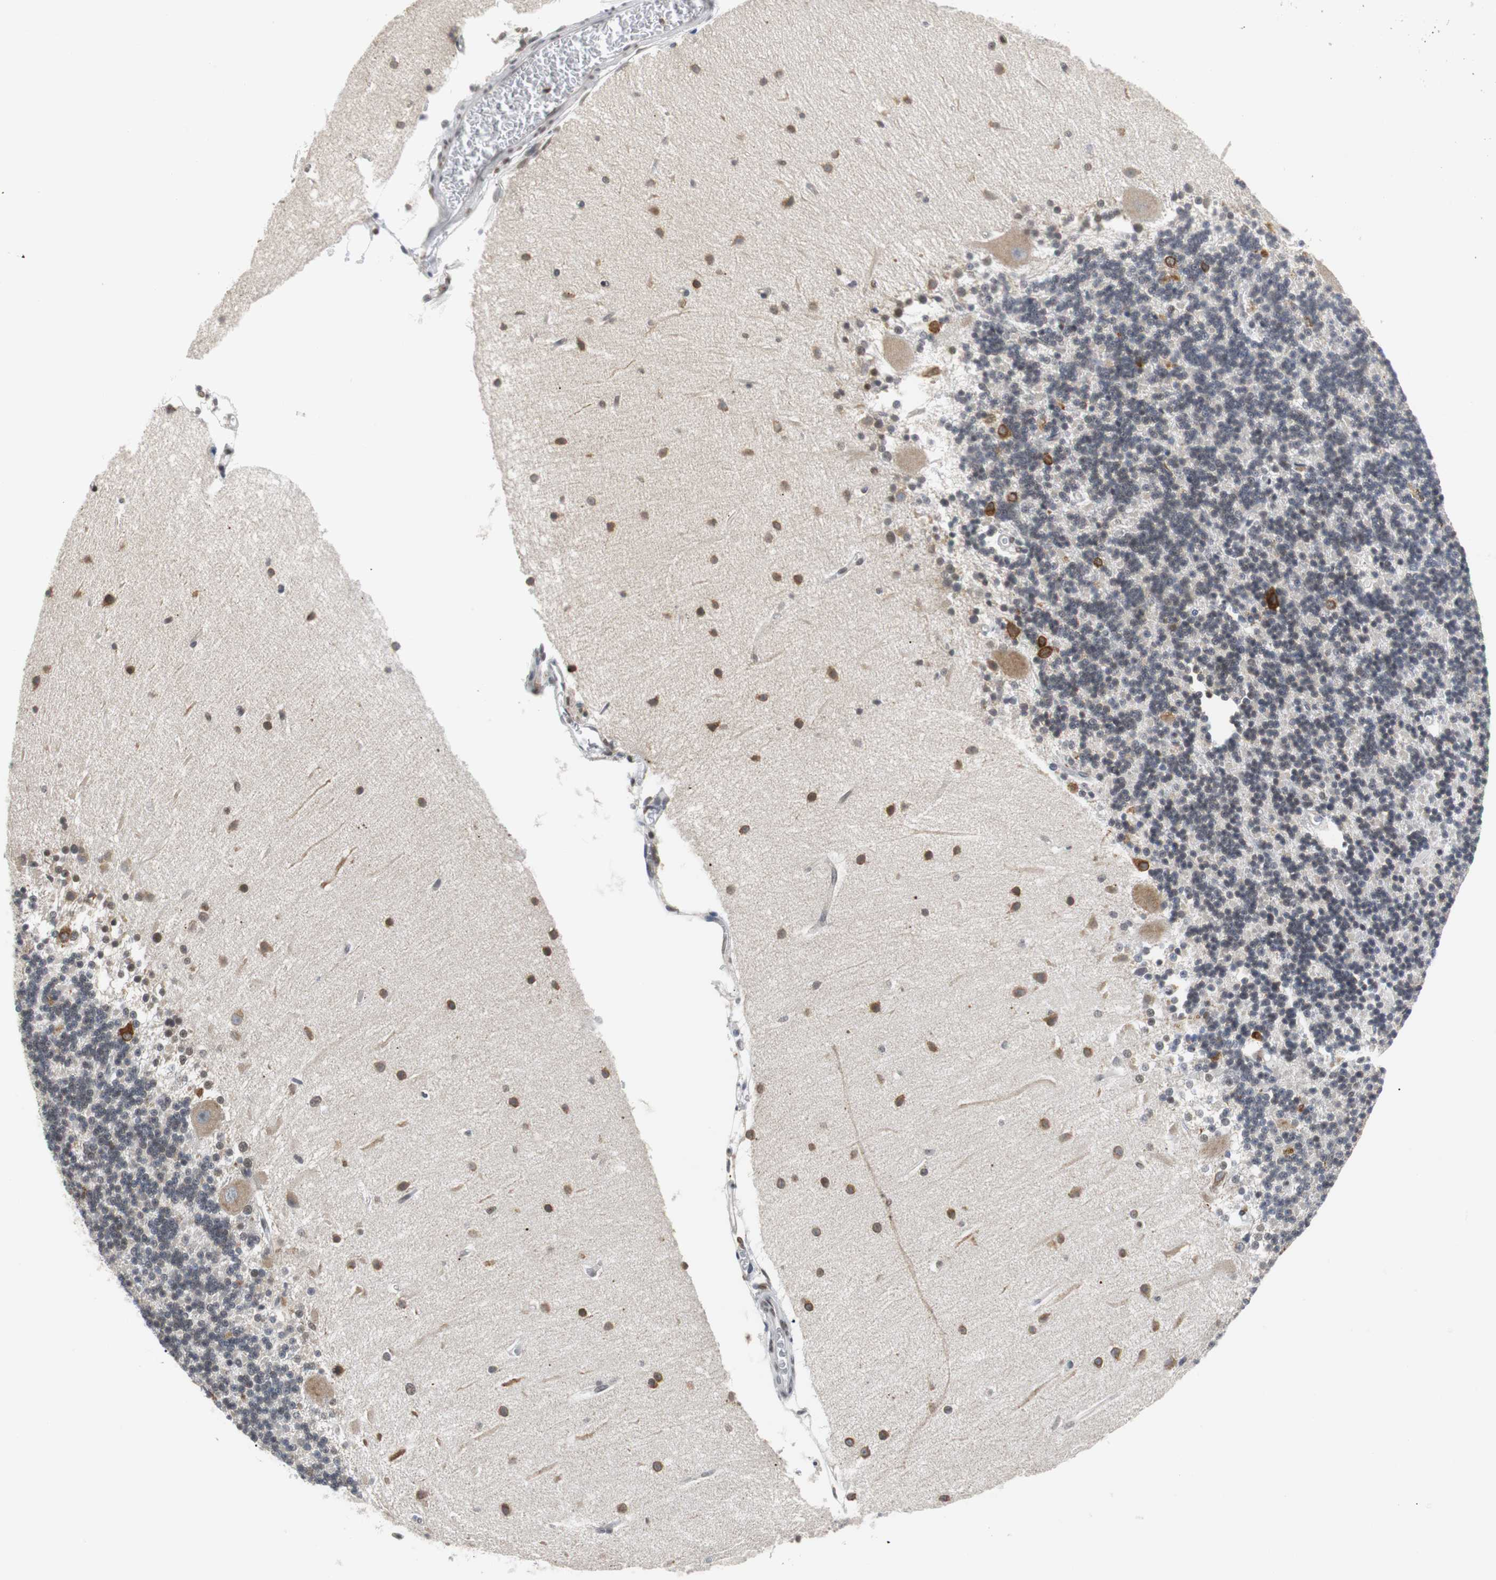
{"staining": {"intensity": "weak", "quantity": "25%-75%", "location": "nuclear"}, "tissue": "cerebellum", "cell_type": "Cells in granular layer", "image_type": "normal", "snomed": [{"axis": "morphology", "description": "Normal tissue, NOS"}, {"axis": "topography", "description": "Cerebellum"}], "caption": "A high-resolution histopathology image shows immunohistochemistry staining of benign cerebellum, which exhibits weak nuclear staining in approximately 25%-75% of cells in granular layer.", "gene": "SIRT1", "patient": {"sex": "female", "age": 54}}